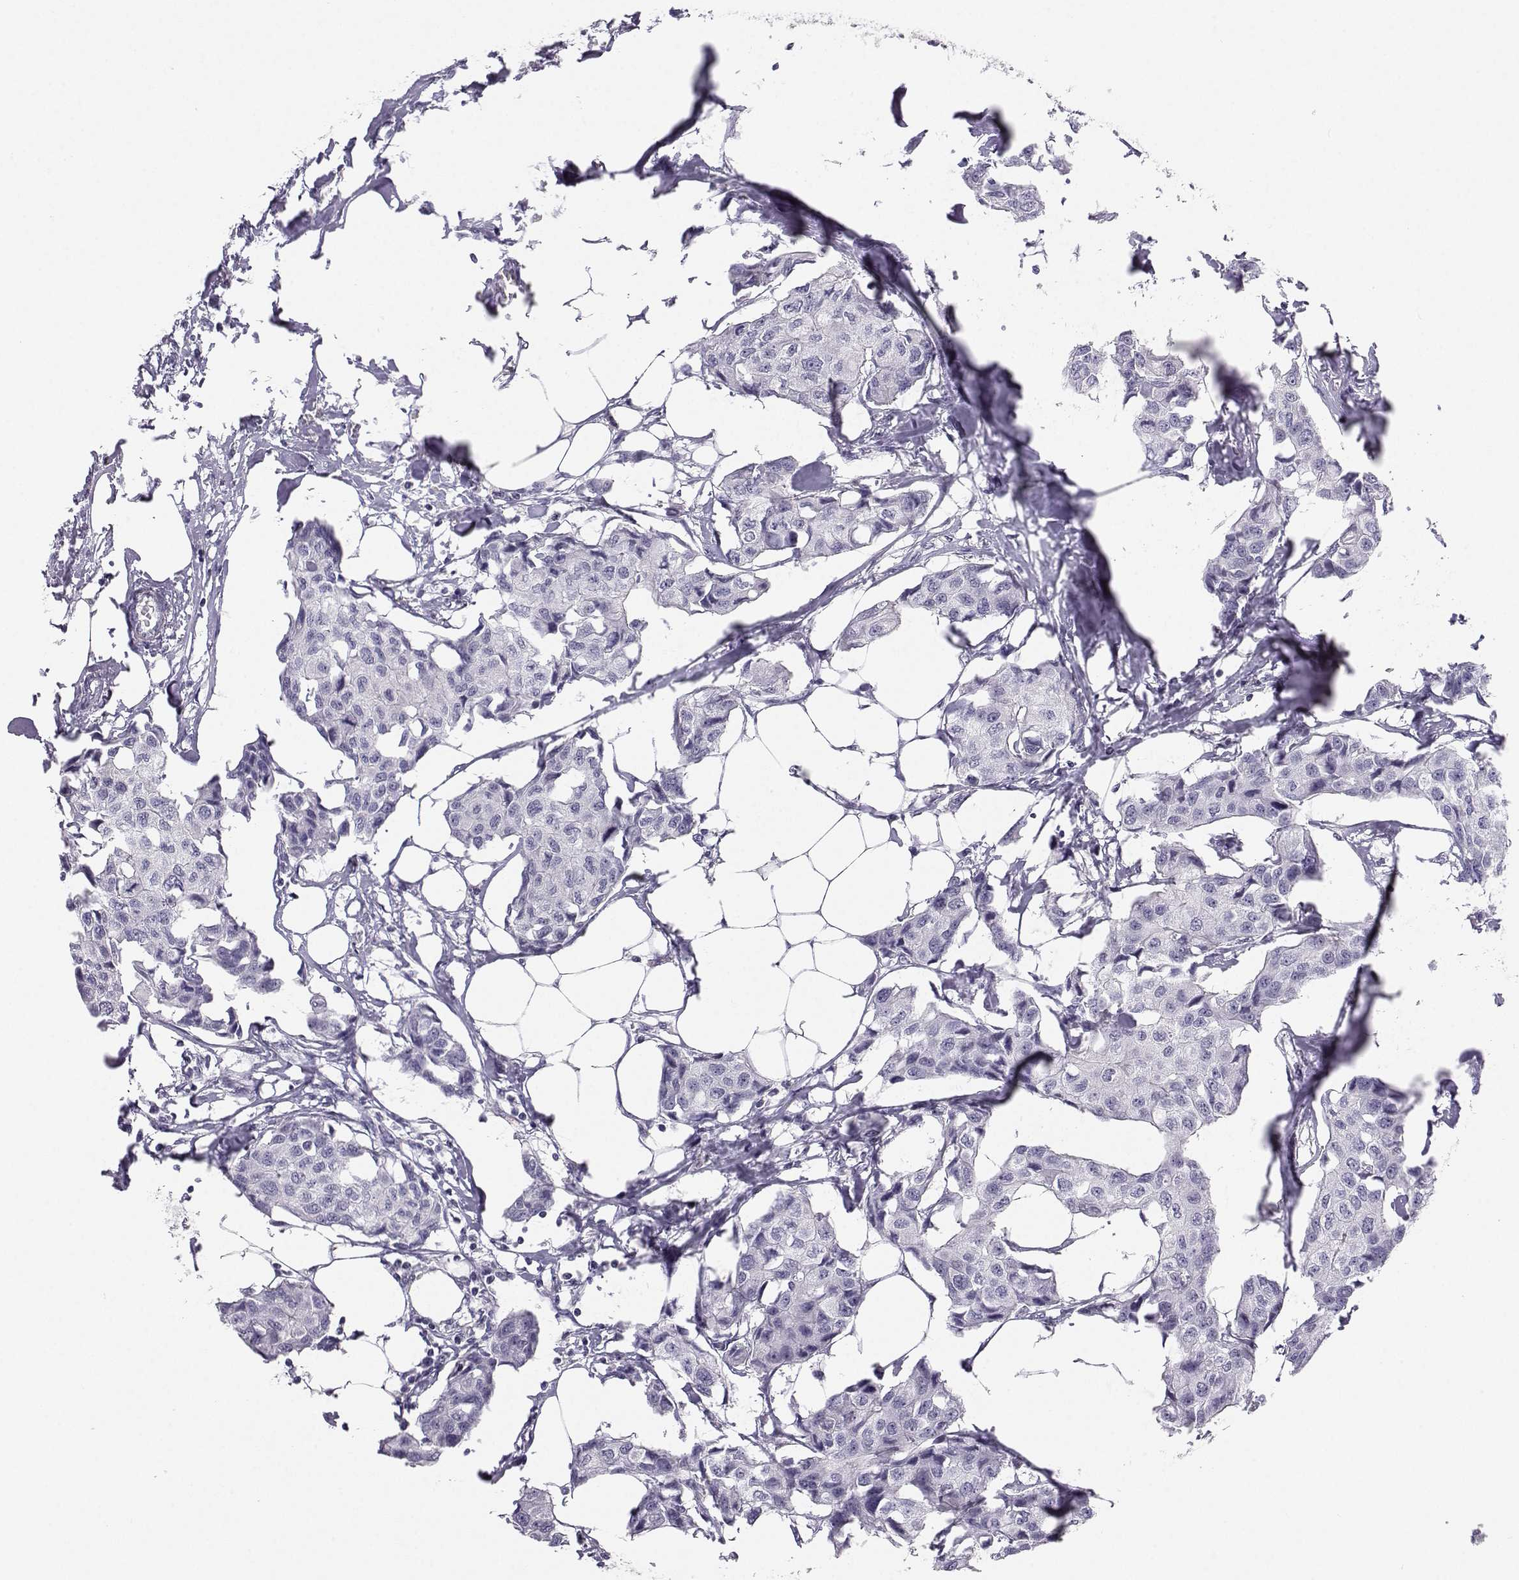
{"staining": {"intensity": "negative", "quantity": "none", "location": "none"}, "tissue": "breast cancer", "cell_type": "Tumor cells", "image_type": "cancer", "snomed": [{"axis": "morphology", "description": "Duct carcinoma"}, {"axis": "topography", "description": "Breast"}], "caption": "Immunohistochemistry histopathology image of neoplastic tissue: human breast cancer (intraductal carcinoma) stained with DAB reveals no significant protein positivity in tumor cells.", "gene": "MROH7", "patient": {"sex": "female", "age": 80}}